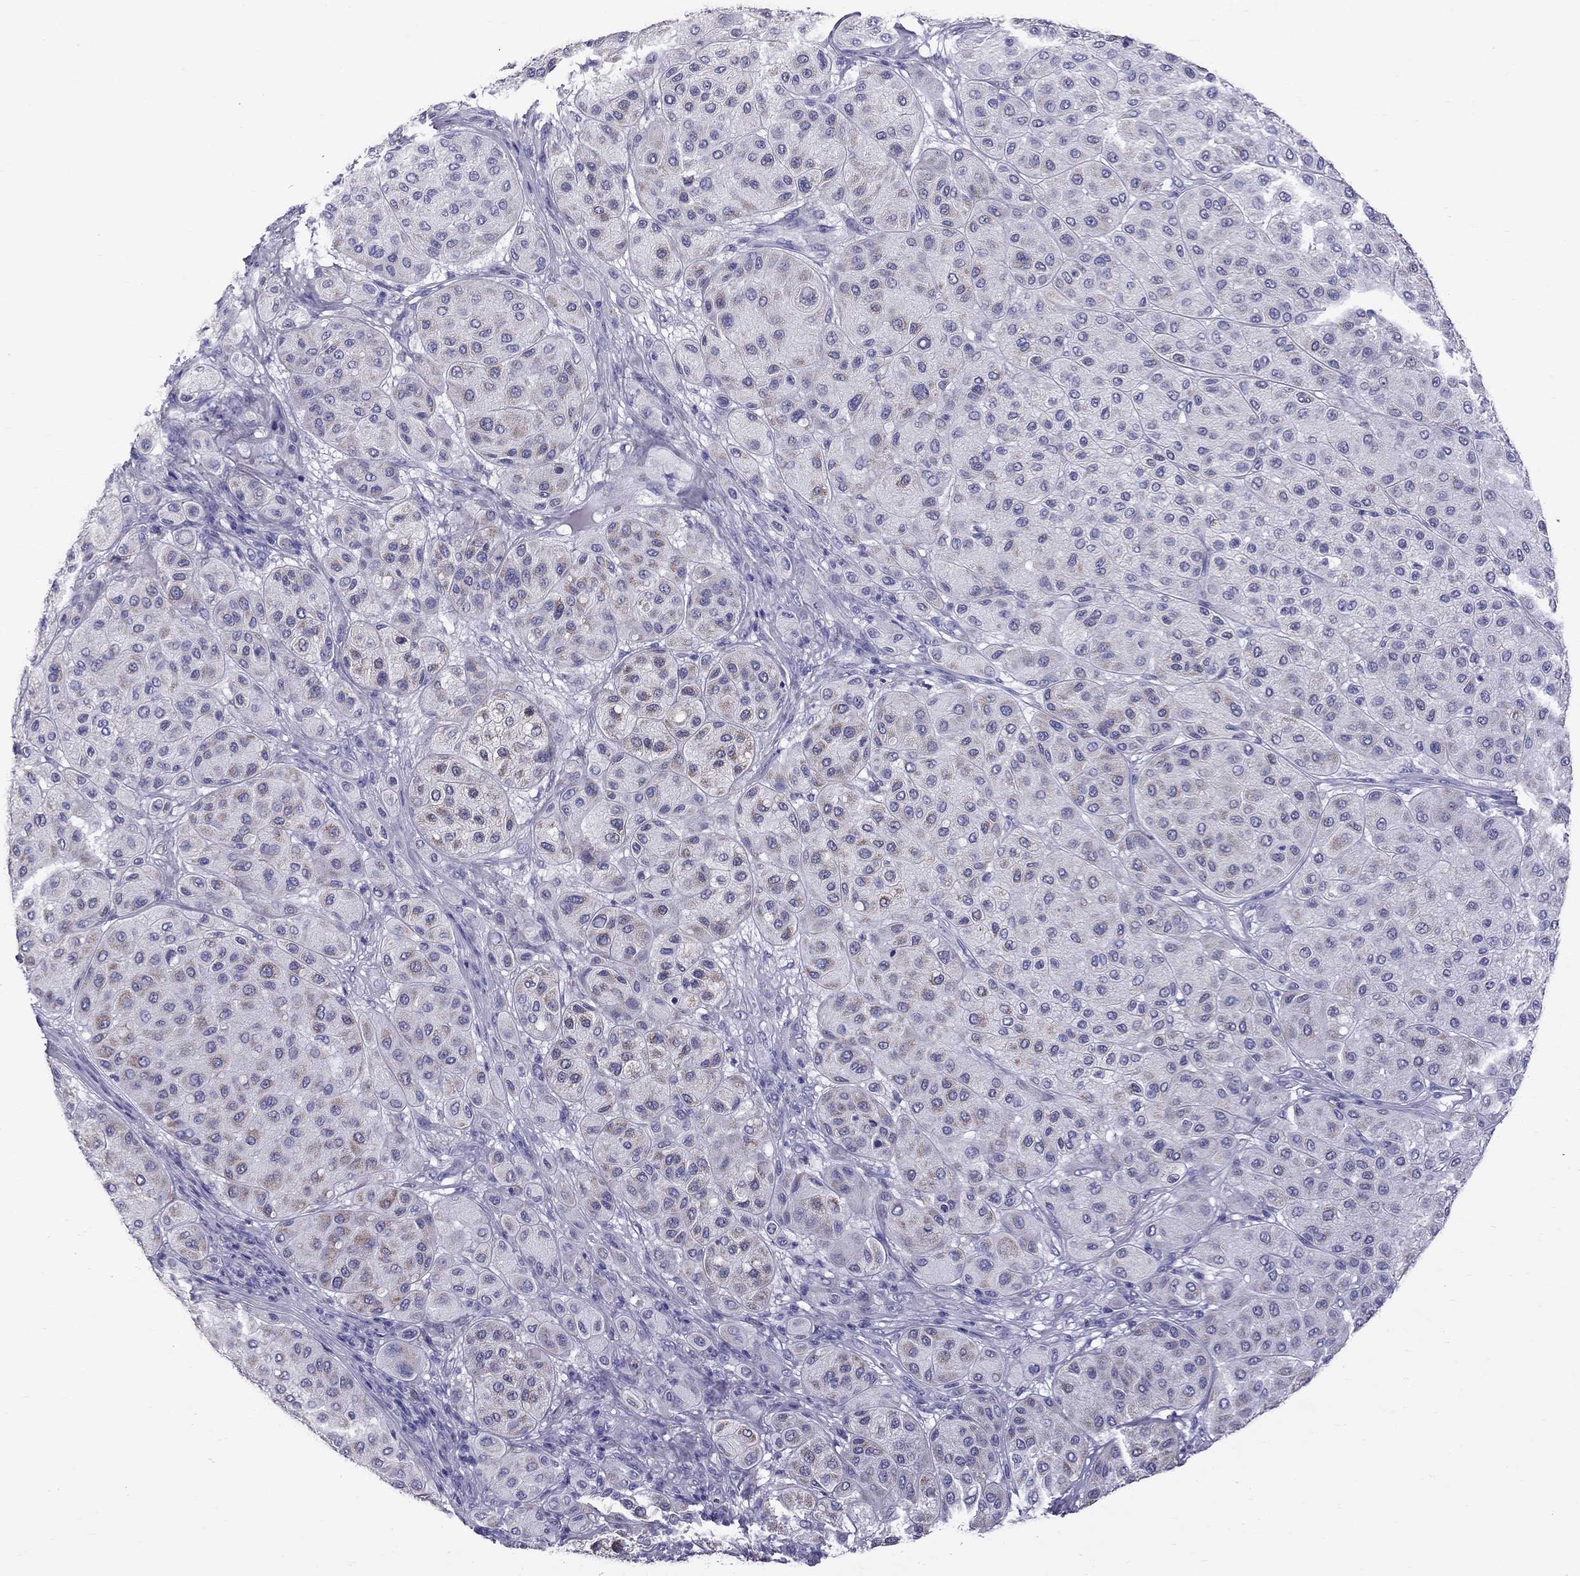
{"staining": {"intensity": "moderate", "quantity": "<25%", "location": "cytoplasmic/membranous"}, "tissue": "melanoma", "cell_type": "Tumor cells", "image_type": "cancer", "snomed": [{"axis": "morphology", "description": "Malignant melanoma, Metastatic site"}, {"axis": "topography", "description": "Smooth muscle"}], "caption": "Tumor cells reveal moderate cytoplasmic/membranous staining in about <25% of cells in melanoma.", "gene": "TTLL13", "patient": {"sex": "male", "age": 41}}